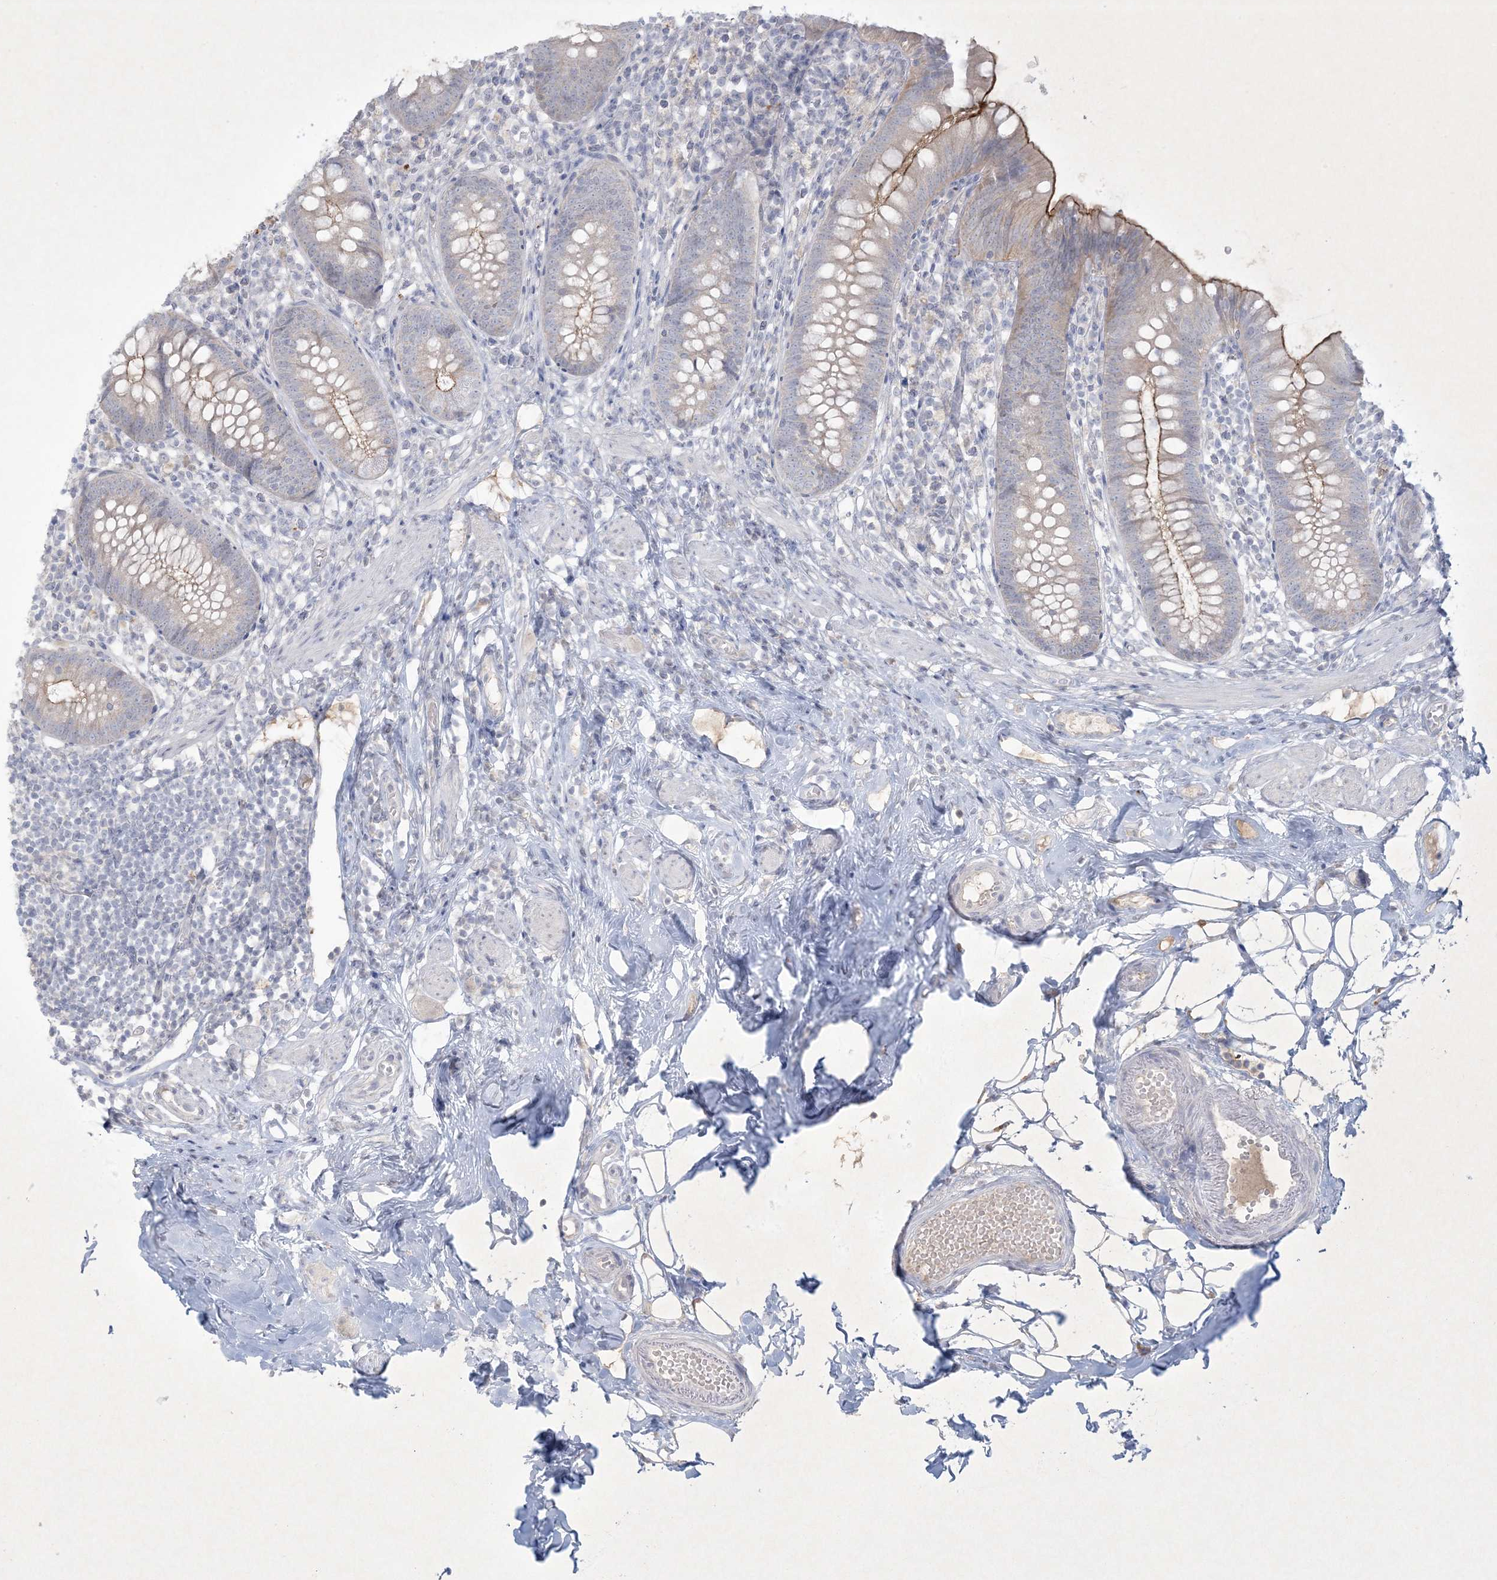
{"staining": {"intensity": "moderate", "quantity": "<25%", "location": "cytoplasmic/membranous"}, "tissue": "appendix", "cell_type": "Glandular cells", "image_type": "normal", "snomed": [{"axis": "morphology", "description": "Normal tissue, NOS"}, {"axis": "topography", "description": "Appendix"}], "caption": "Unremarkable appendix shows moderate cytoplasmic/membranous expression in about <25% of glandular cells, visualized by immunohistochemistry. The staining was performed using DAB to visualize the protein expression in brown, while the nuclei were stained in blue with hematoxylin (Magnification: 20x).", "gene": "CCDC24", "patient": {"sex": "female", "age": 62}}